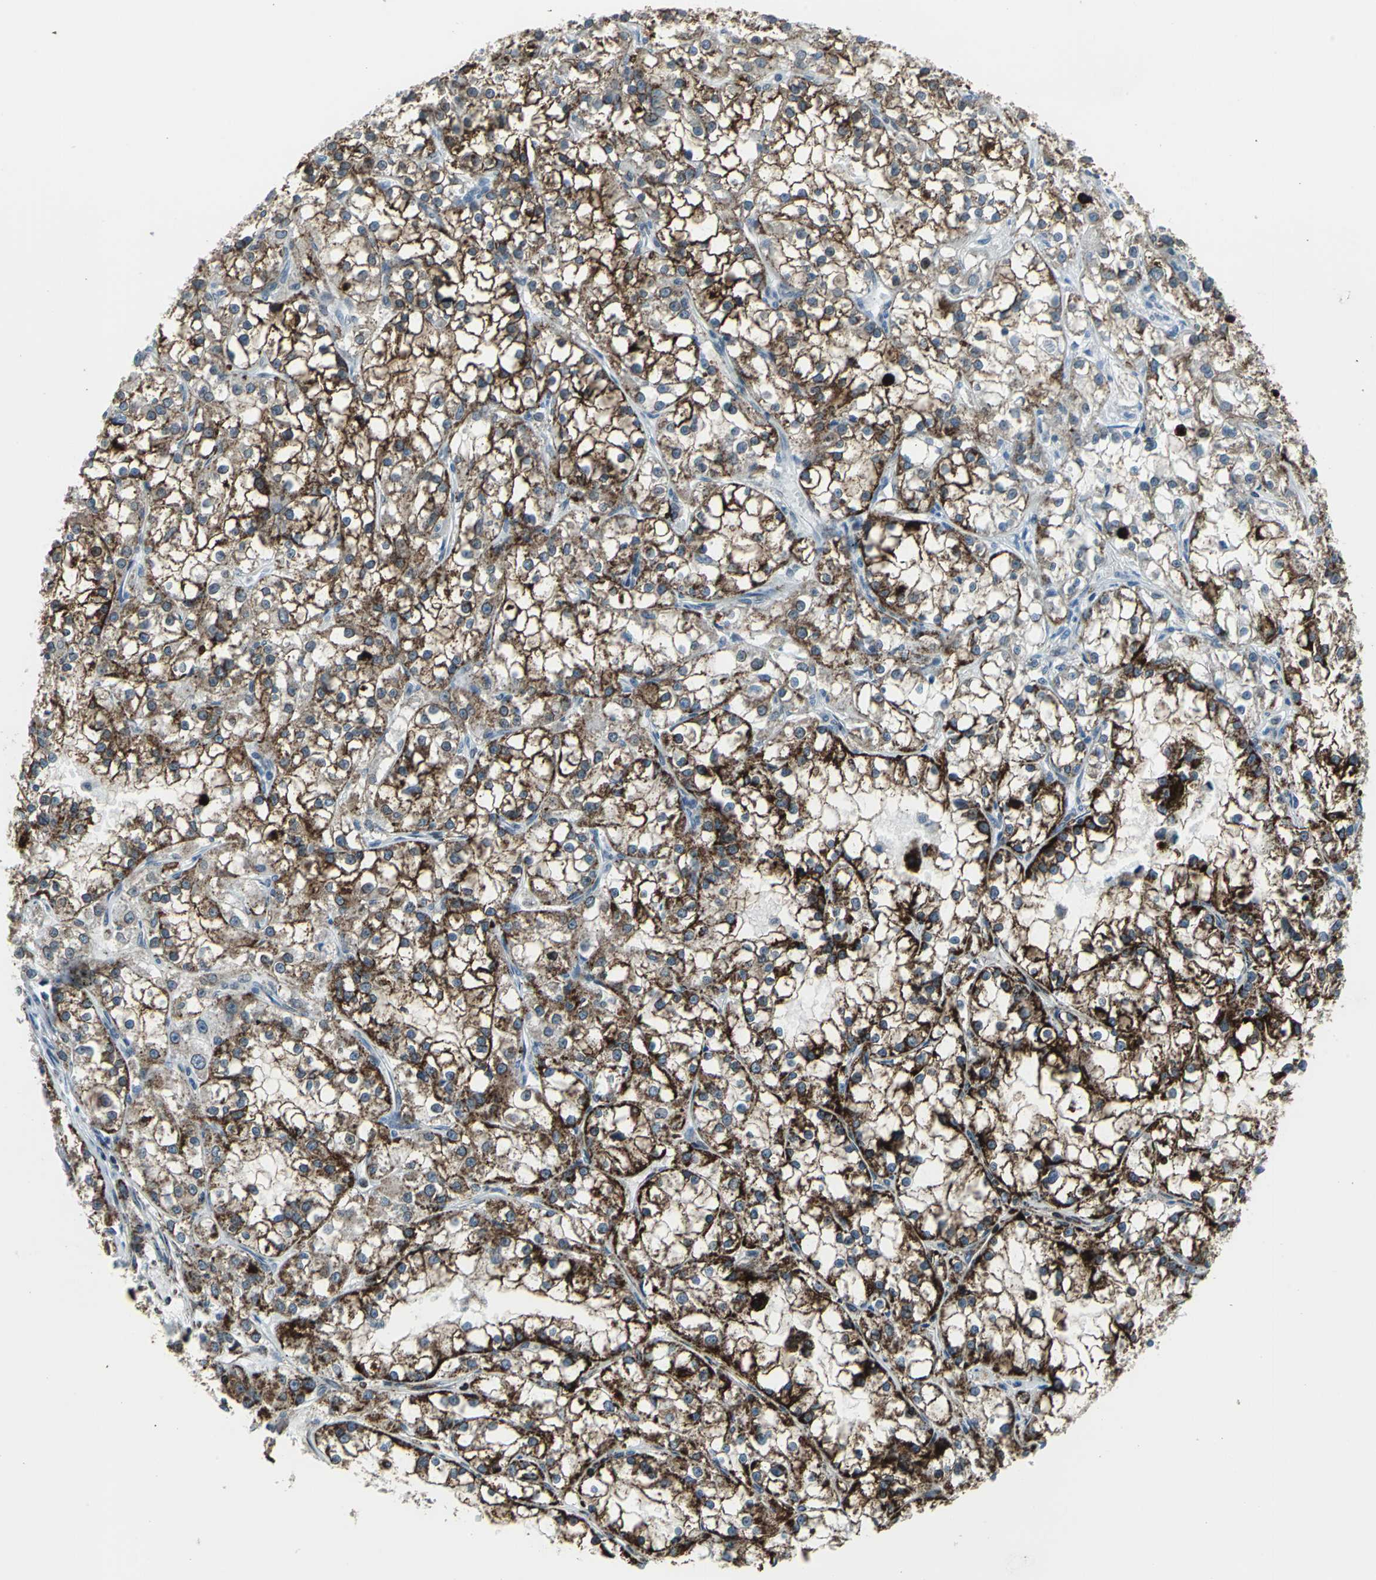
{"staining": {"intensity": "strong", "quantity": ">75%", "location": "cytoplasmic/membranous"}, "tissue": "renal cancer", "cell_type": "Tumor cells", "image_type": "cancer", "snomed": [{"axis": "morphology", "description": "Adenocarcinoma, NOS"}, {"axis": "topography", "description": "Kidney"}], "caption": "About >75% of tumor cells in adenocarcinoma (renal) display strong cytoplasmic/membranous protein expression as visualized by brown immunohistochemical staining.", "gene": "SNUPN", "patient": {"sex": "female", "age": 52}}